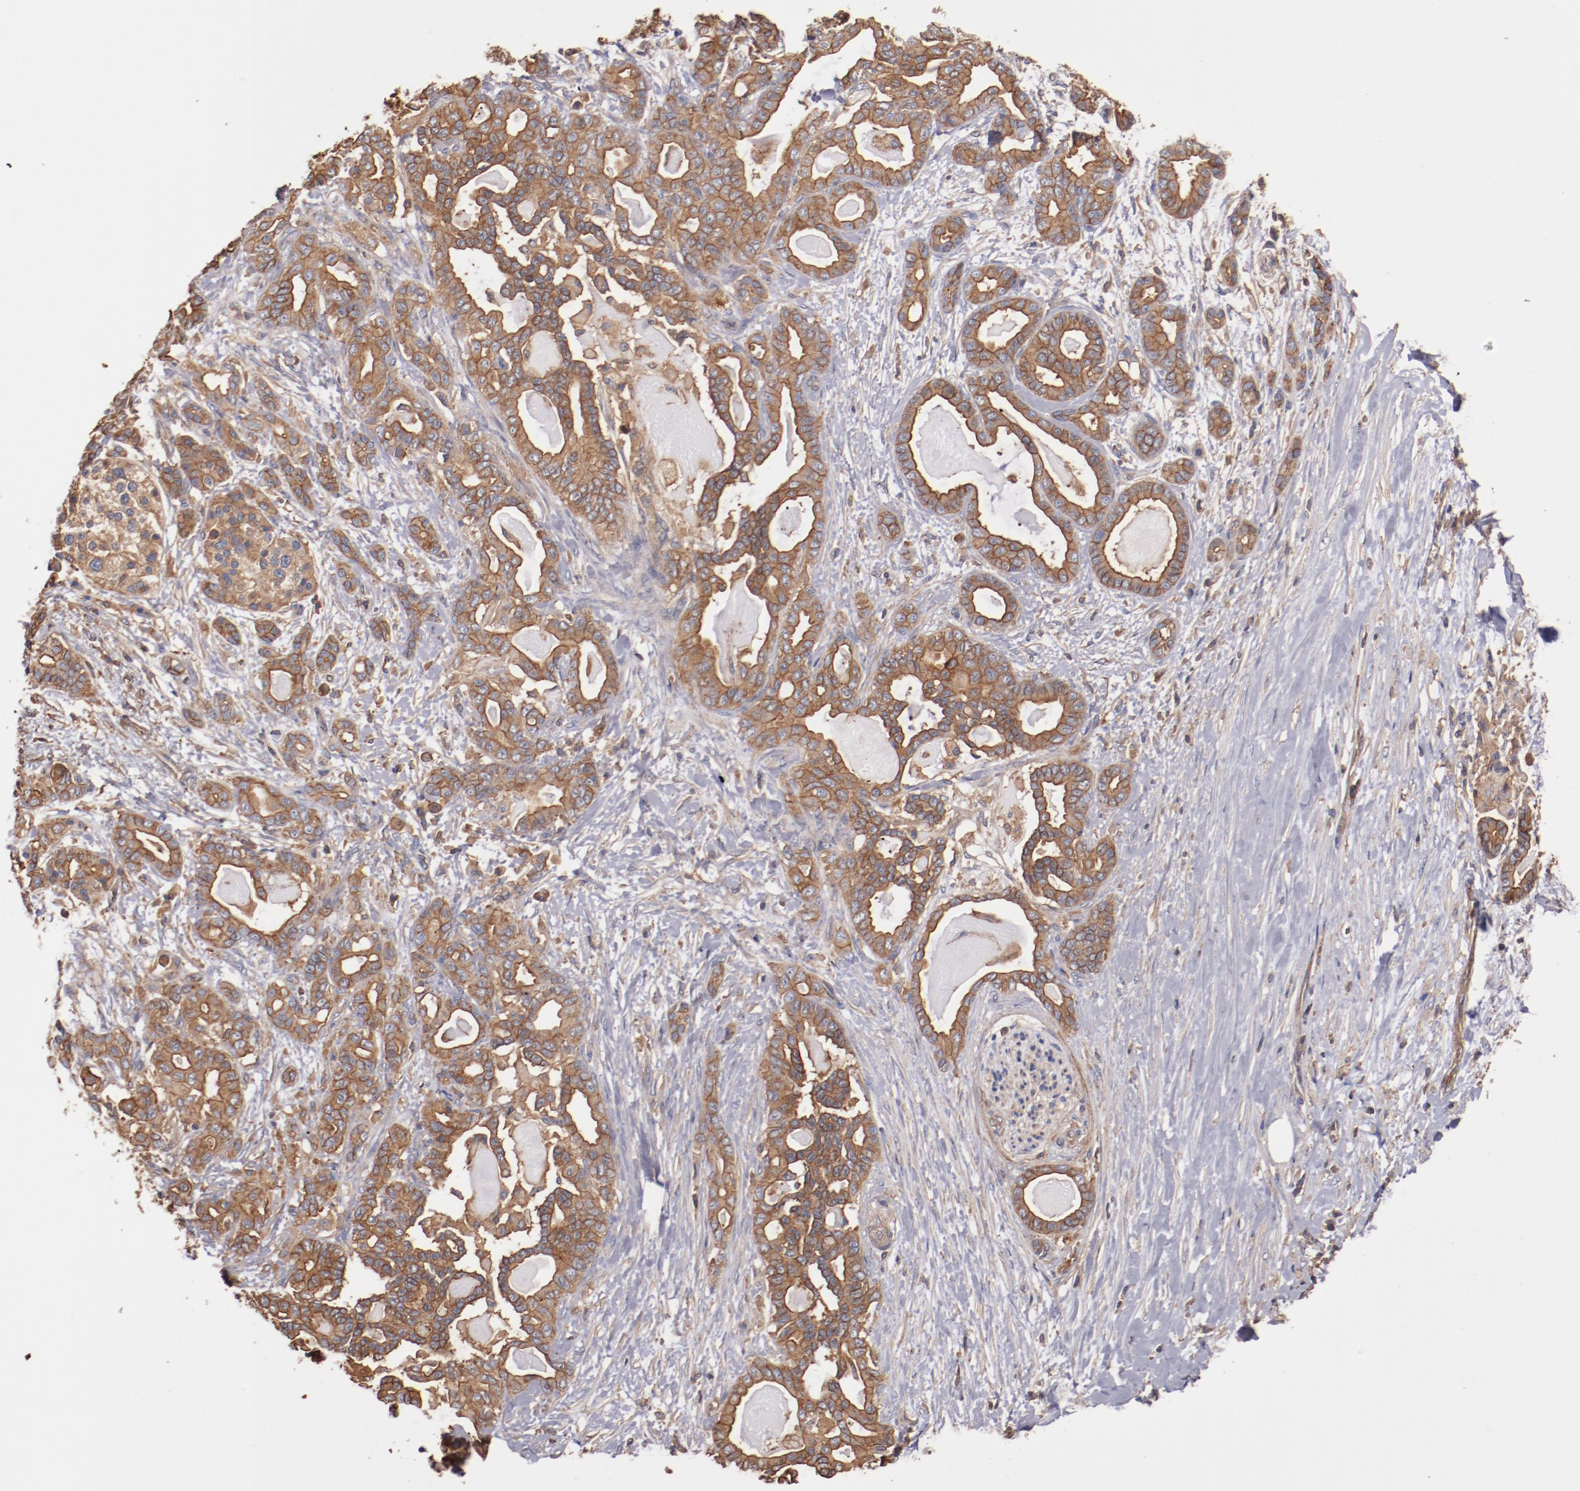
{"staining": {"intensity": "strong", "quantity": ">75%", "location": "cytoplasmic/membranous"}, "tissue": "pancreatic cancer", "cell_type": "Tumor cells", "image_type": "cancer", "snomed": [{"axis": "morphology", "description": "Adenocarcinoma, NOS"}, {"axis": "topography", "description": "Pancreas"}], "caption": "Human adenocarcinoma (pancreatic) stained with a brown dye exhibits strong cytoplasmic/membranous positive expression in about >75% of tumor cells.", "gene": "TMOD3", "patient": {"sex": "male", "age": 63}}